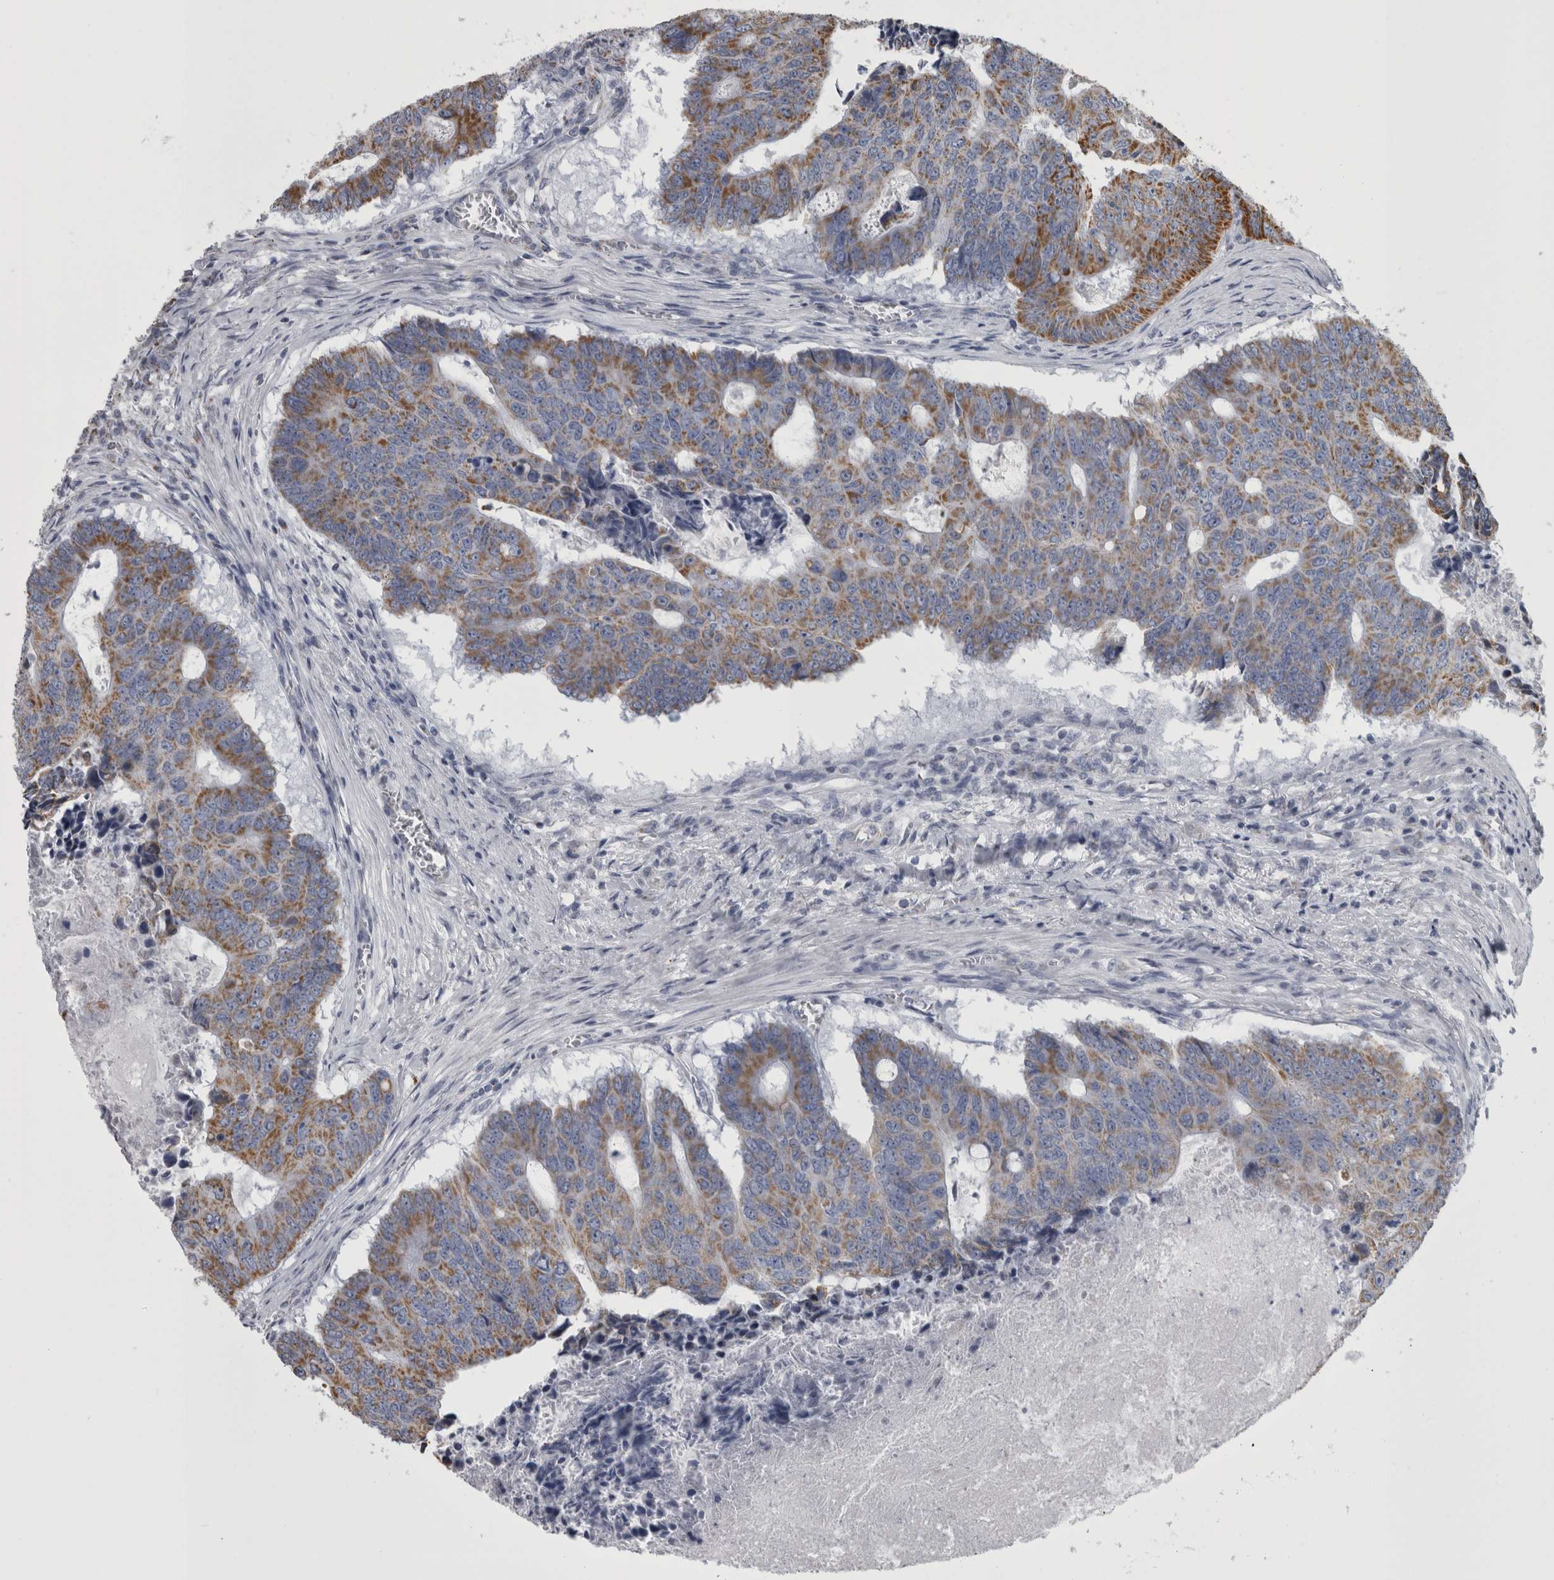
{"staining": {"intensity": "moderate", "quantity": "25%-75%", "location": "cytoplasmic/membranous"}, "tissue": "colorectal cancer", "cell_type": "Tumor cells", "image_type": "cancer", "snomed": [{"axis": "morphology", "description": "Adenocarcinoma, NOS"}, {"axis": "topography", "description": "Colon"}], "caption": "There is medium levels of moderate cytoplasmic/membranous expression in tumor cells of adenocarcinoma (colorectal), as demonstrated by immunohistochemical staining (brown color).", "gene": "MDH2", "patient": {"sex": "male", "age": 87}}